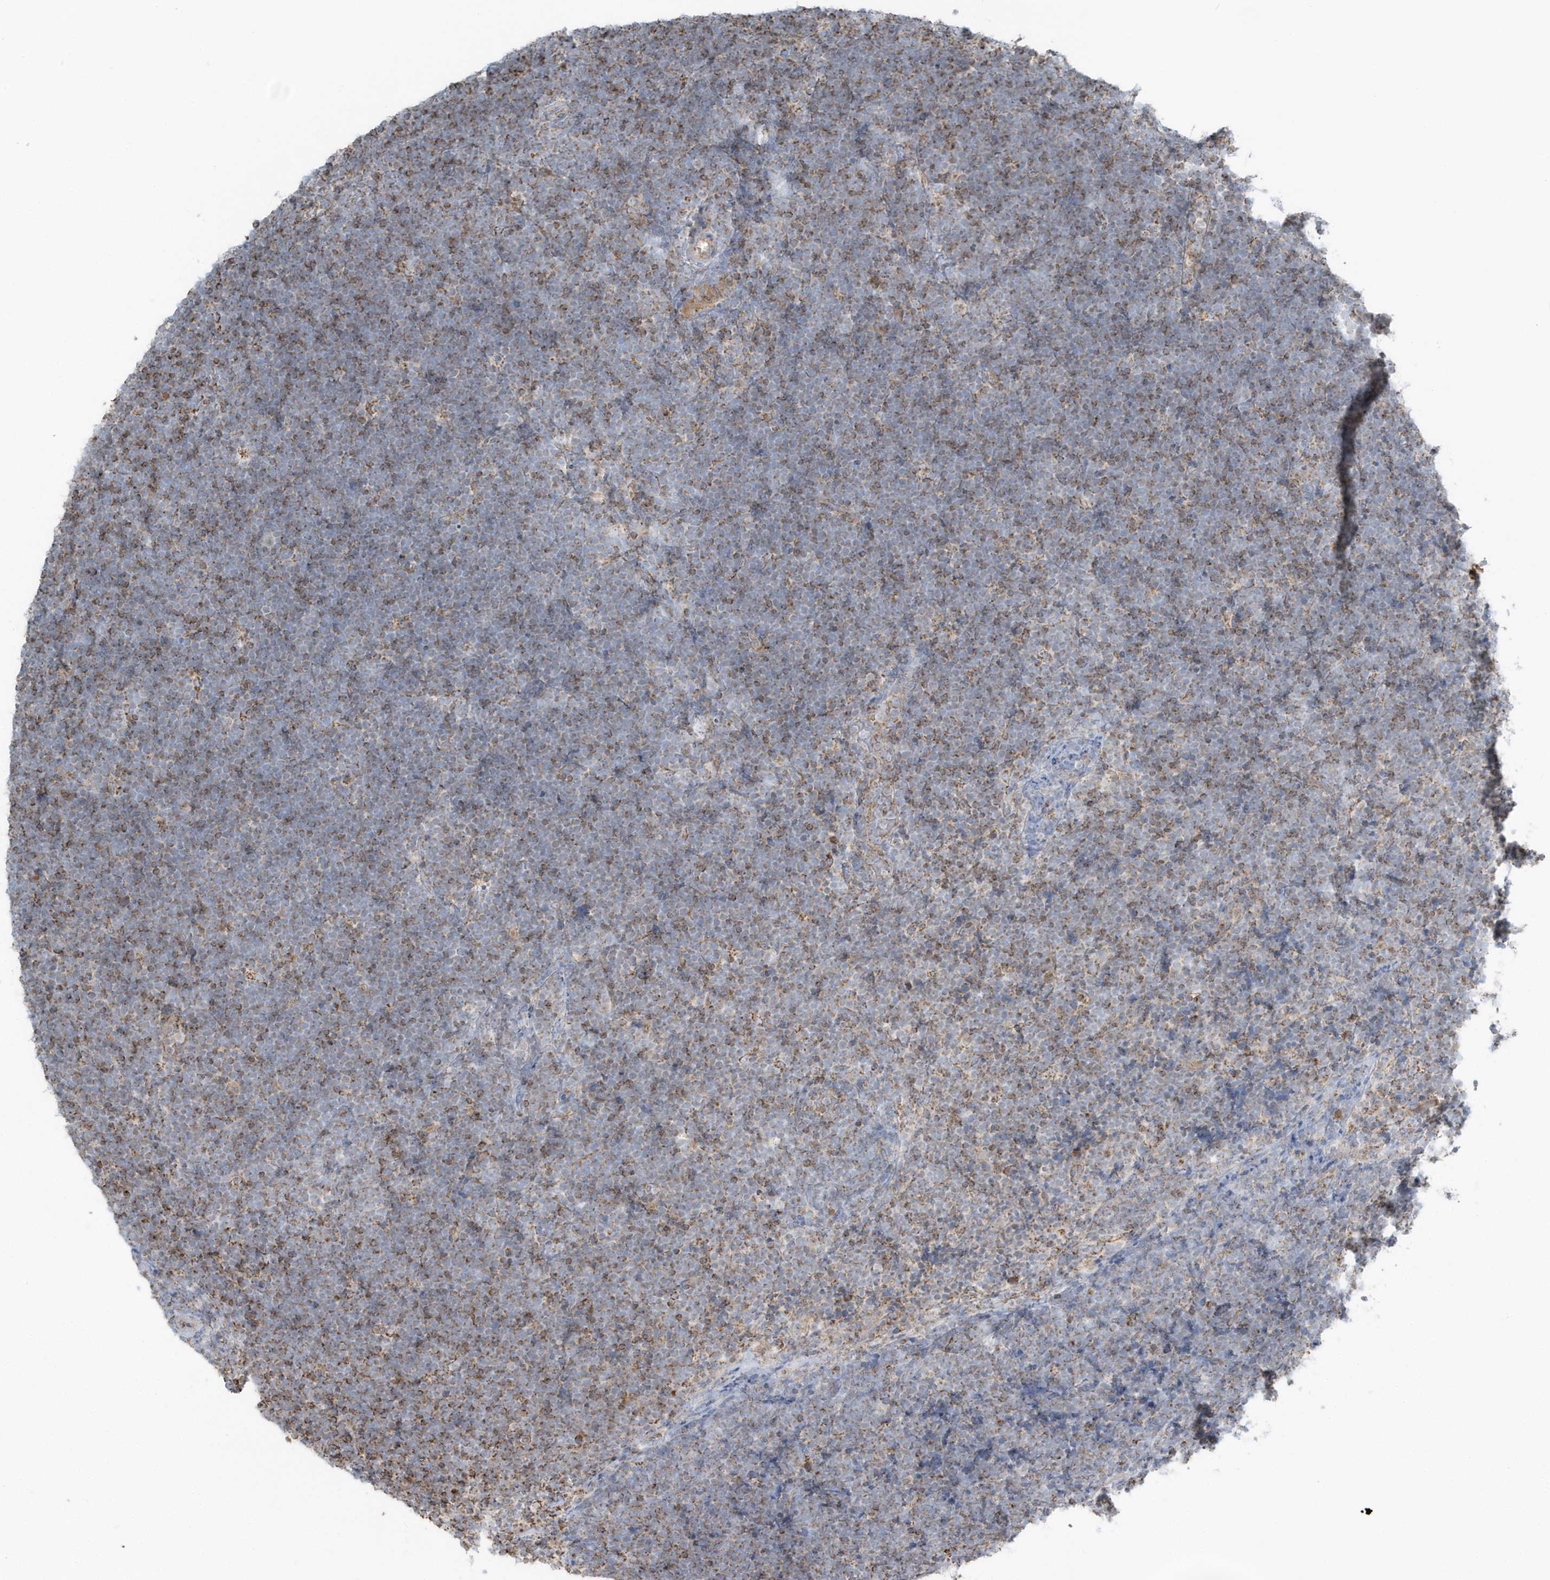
{"staining": {"intensity": "moderate", "quantity": "25%-75%", "location": "cytoplasmic/membranous"}, "tissue": "lymphoma", "cell_type": "Tumor cells", "image_type": "cancer", "snomed": [{"axis": "morphology", "description": "Malignant lymphoma, non-Hodgkin's type, High grade"}, {"axis": "topography", "description": "Lymph node"}], "caption": "IHC micrograph of neoplastic tissue: human high-grade malignant lymphoma, non-Hodgkin's type stained using immunohistochemistry (IHC) exhibits medium levels of moderate protein expression localized specifically in the cytoplasmic/membranous of tumor cells, appearing as a cytoplasmic/membranous brown color.", "gene": "RAB11FIP3", "patient": {"sex": "male", "age": 13}}